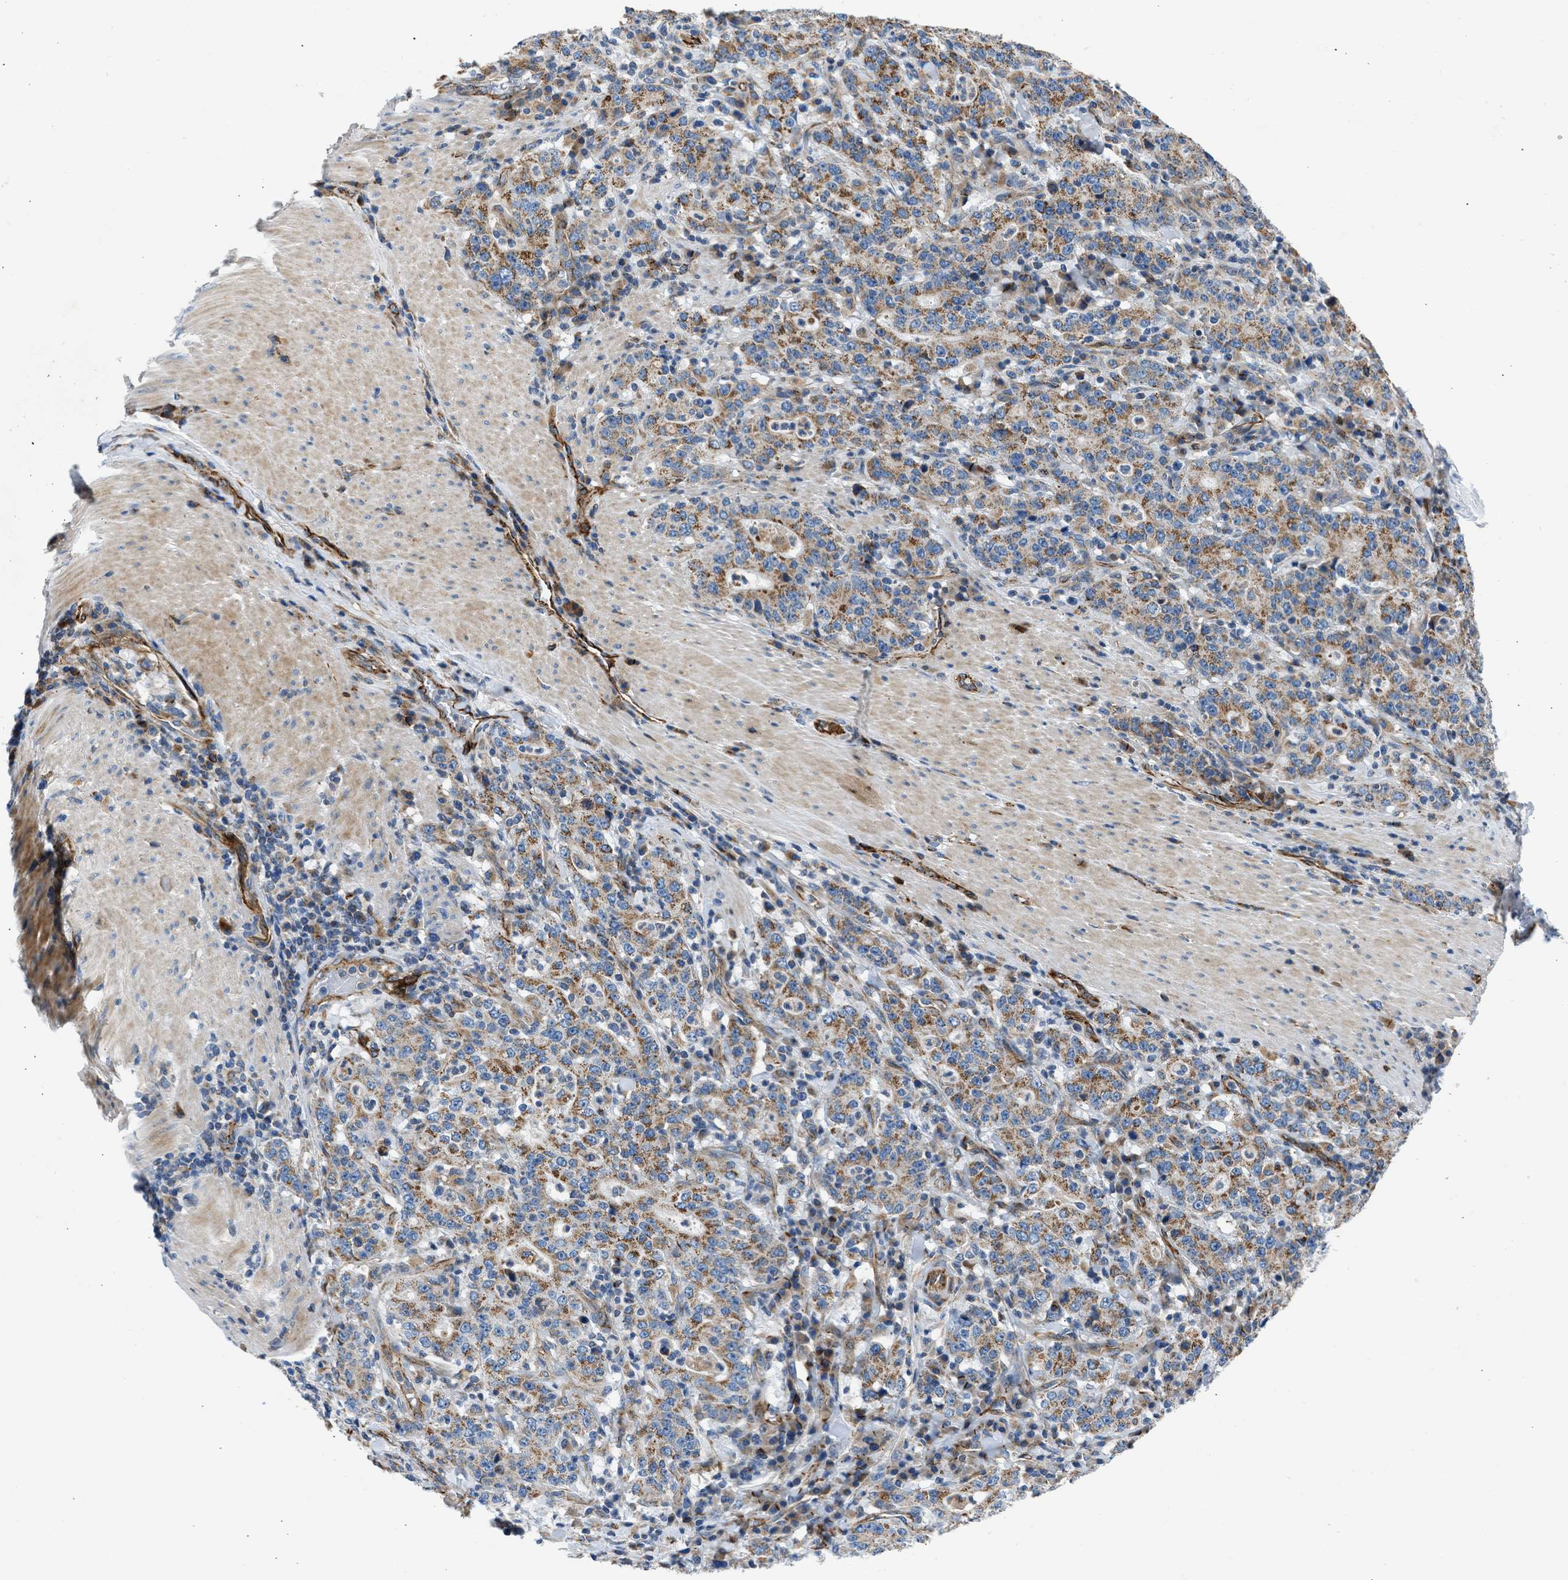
{"staining": {"intensity": "moderate", "quantity": "25%-75%", "location": "cytoplasmic/membranous"}, "tissue": "stomach cancer", "cell_type": "Tumor cells", "image_type": "cancer", "snomed": [{"axis": "morphology", "description": "Normal tissue, NOS"}, {"axis": "morphology", "description": "Adenocarcinoma, NOS"}, {"axis": "topography", "description": "Stomach, upper"}, {"axis": "topography", "description": "Stomach"}], "caption": "Stomach cancer stained with a brown dye reveals moderate cytoplasmic/membranous positive expression in approximately 25%-75% of tumor cells.", "gene": "ULK4", "patient": {"sex": "male", "age": 59}}